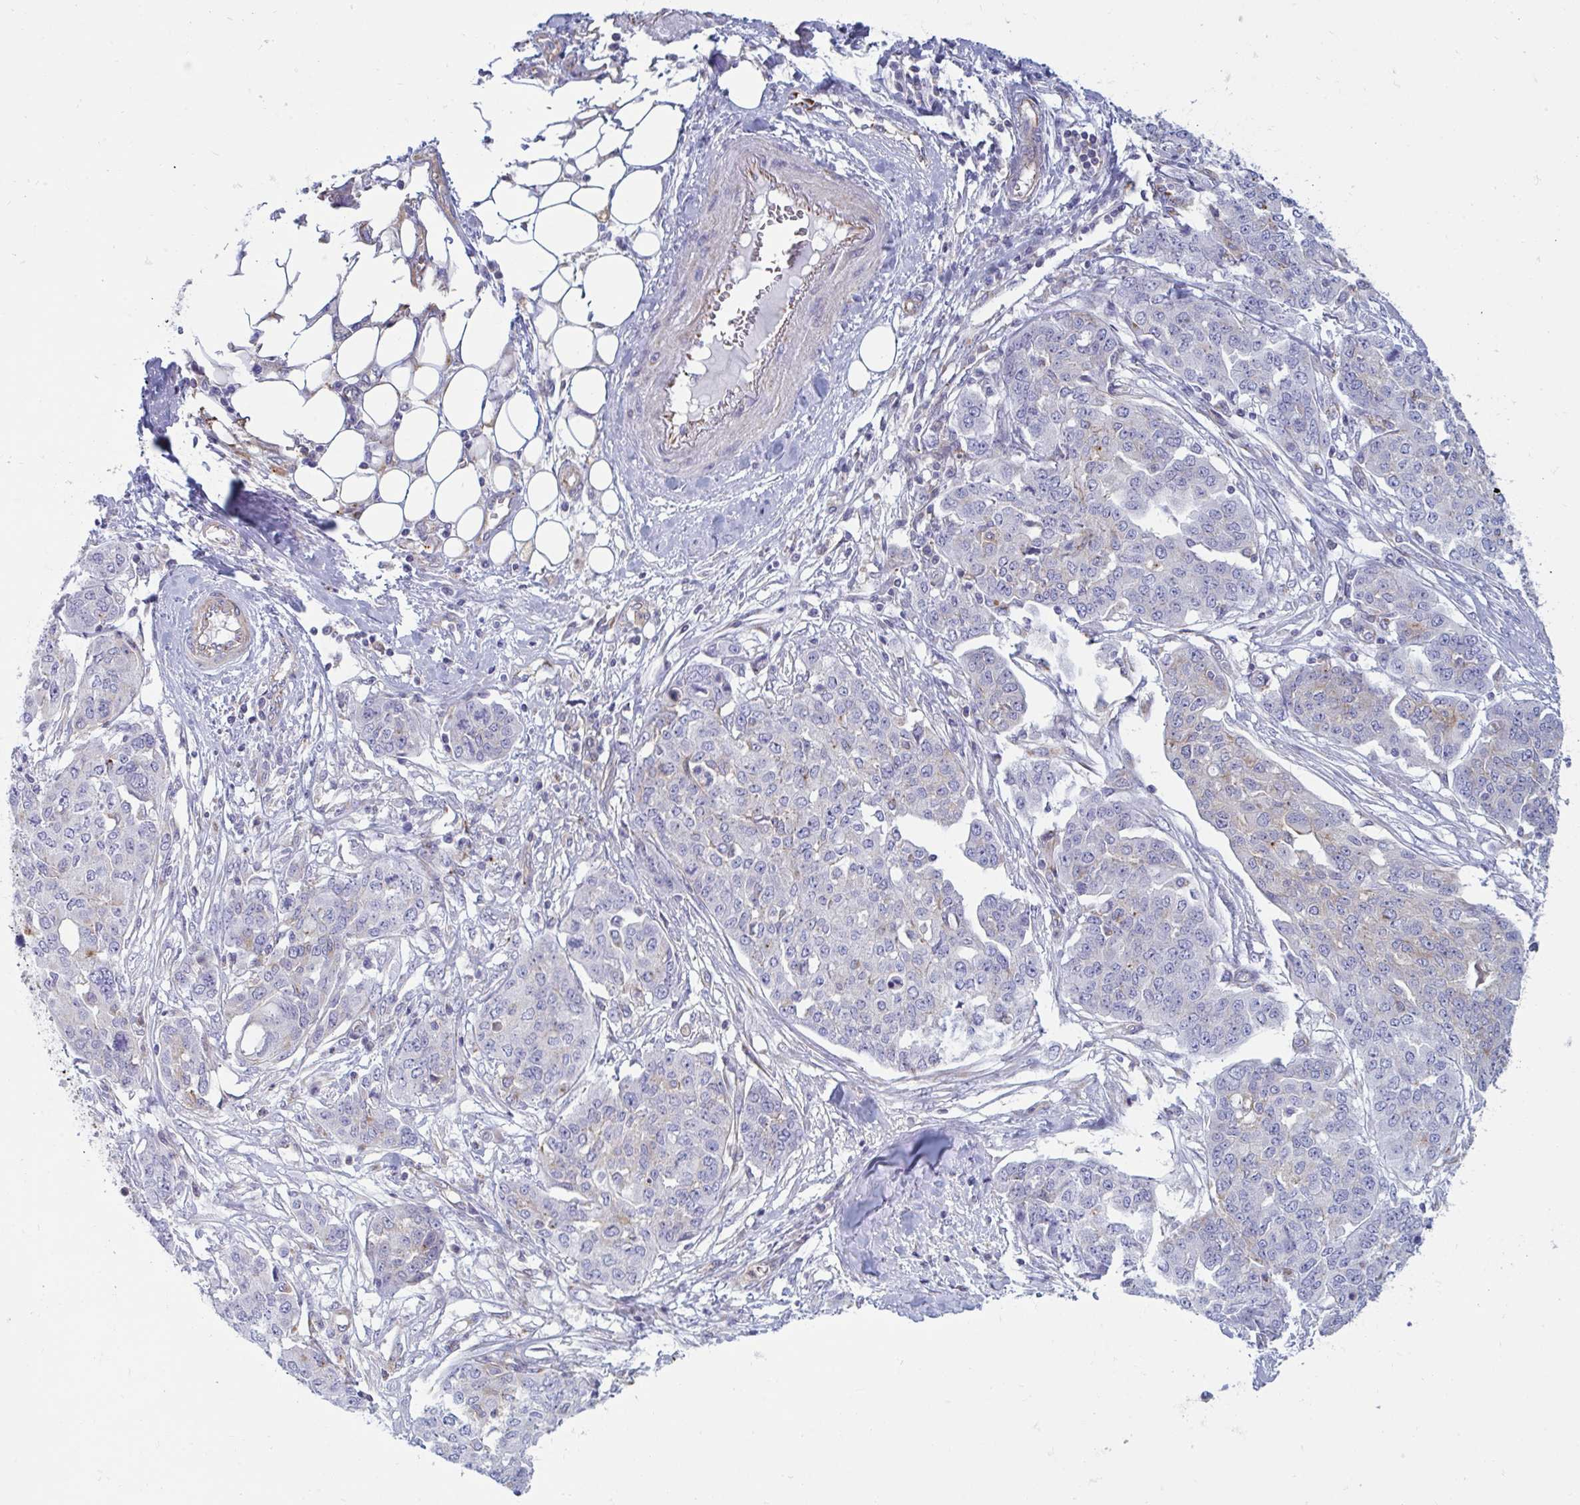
{"staining": {"intensity": "negative", "quantity": "none", "location": "none"}, "tissue": "ovarian cancer", "cell_type": "Tumor cells", "image_type": "cancer", "snomed": [{"axis": "morphology", "description": "Cystadenocarcinoma, serous, NOS"}, {"axis": "topography", "description": "Soft tissue"}, {"axis": "topography", "description": "Ovary"}], "caption": "IHC of ovarian cancer reveals no positivity in tumor cells.", "gene": "SLC9A6", "patient": {"sex": "female", "age": 57}}